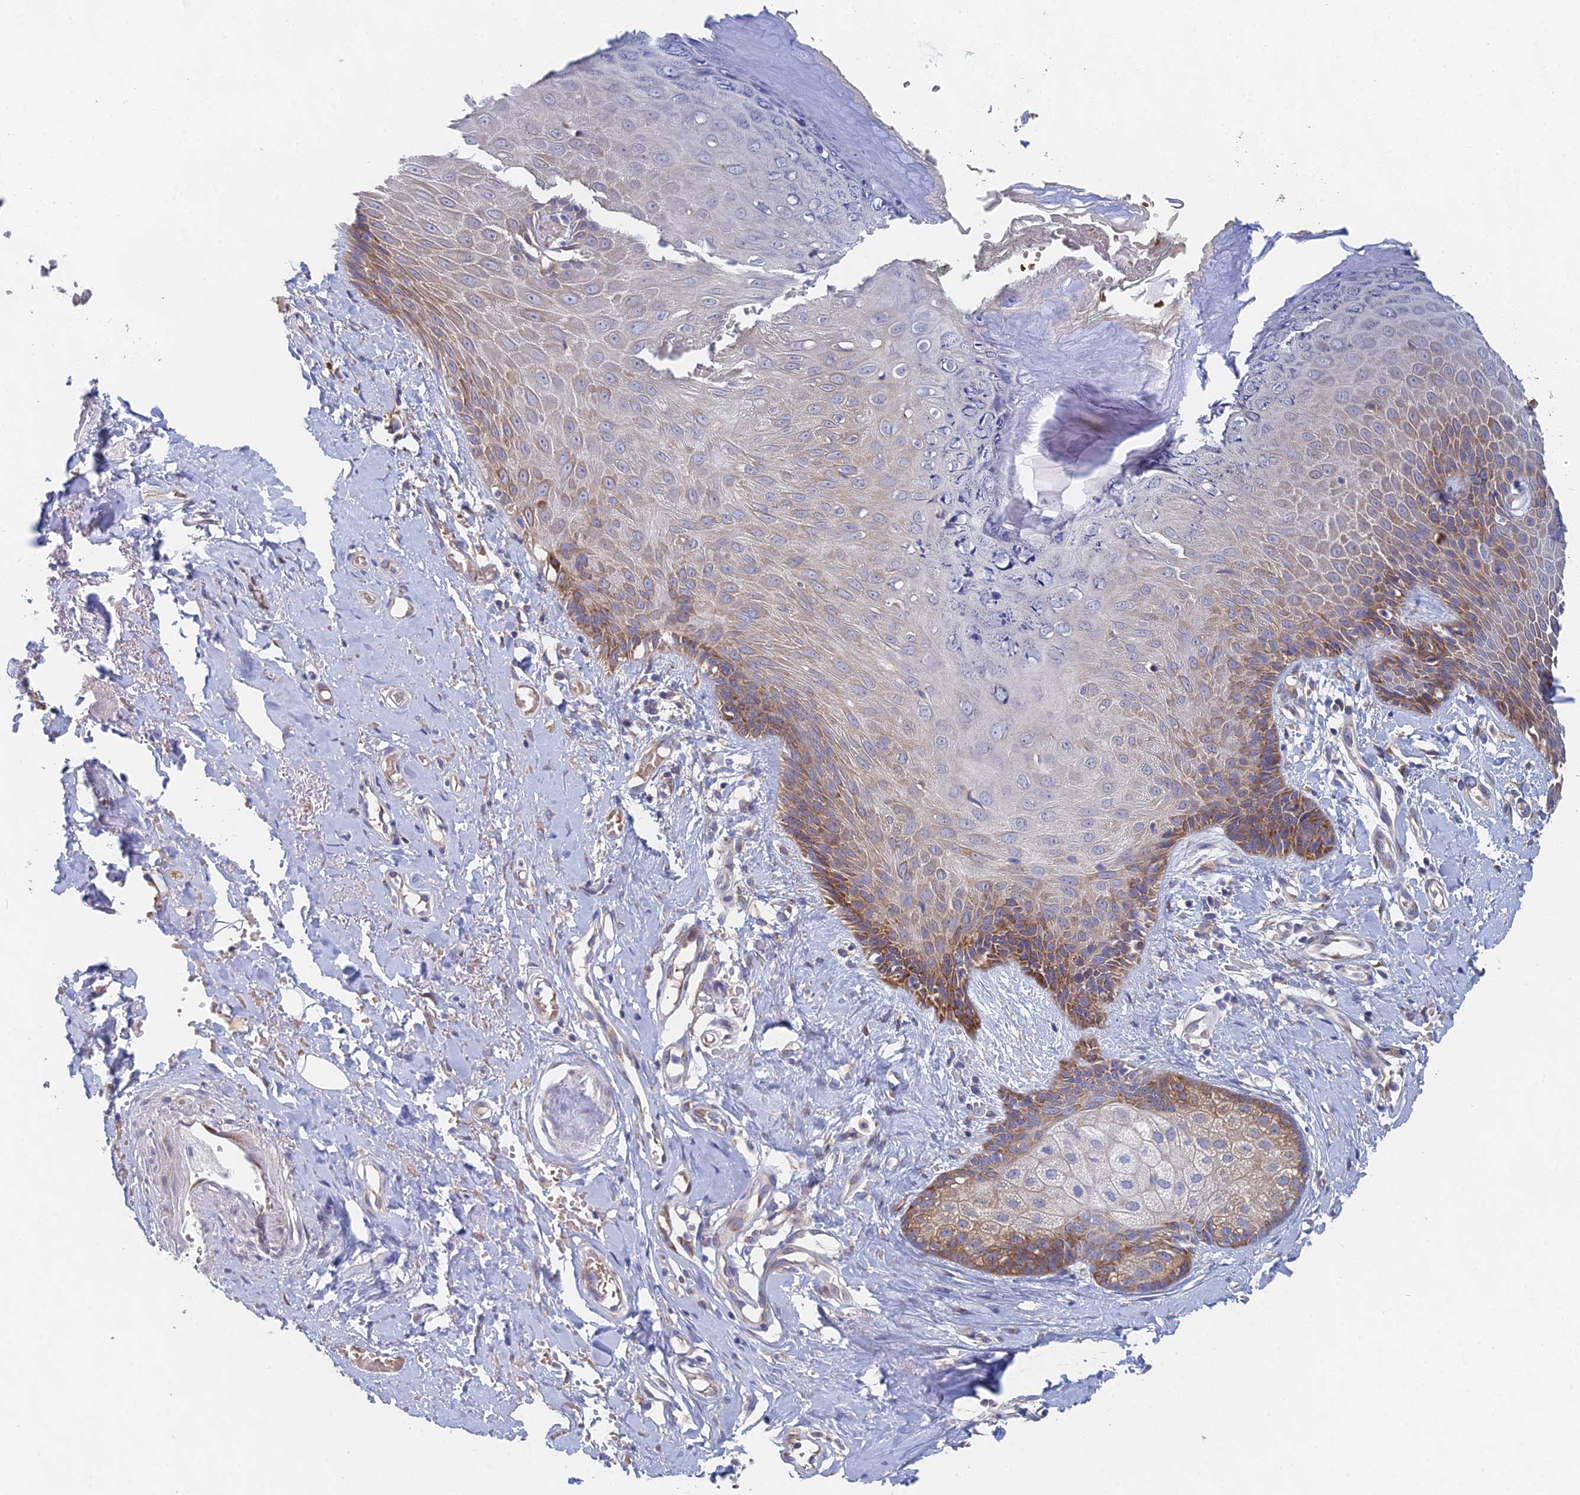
{"staining": {"intensity": "strong", "quantity": "25%-75%", "location": "cytoplasmic/membranous"}, "tissue": "skin", "cell_type": "Epidermal cells", "image_type": "normal", "snomed": [{"axis": "morphology", "description": "Normal tissue, NOS"}, {"axis": "topography", "description": "Anal"}], "caption": "A high-resolution photomicrograph shows IHC staining of normal skin, which exhibits strong cytoplasmic/membranous expression in approximately 25%-75% of epidermal cells. The protein of interest is shown in brown color, while the nuclei are stained blue.", "gene": "ELOF1", "patient": {"sex": "male", "age": 78}}